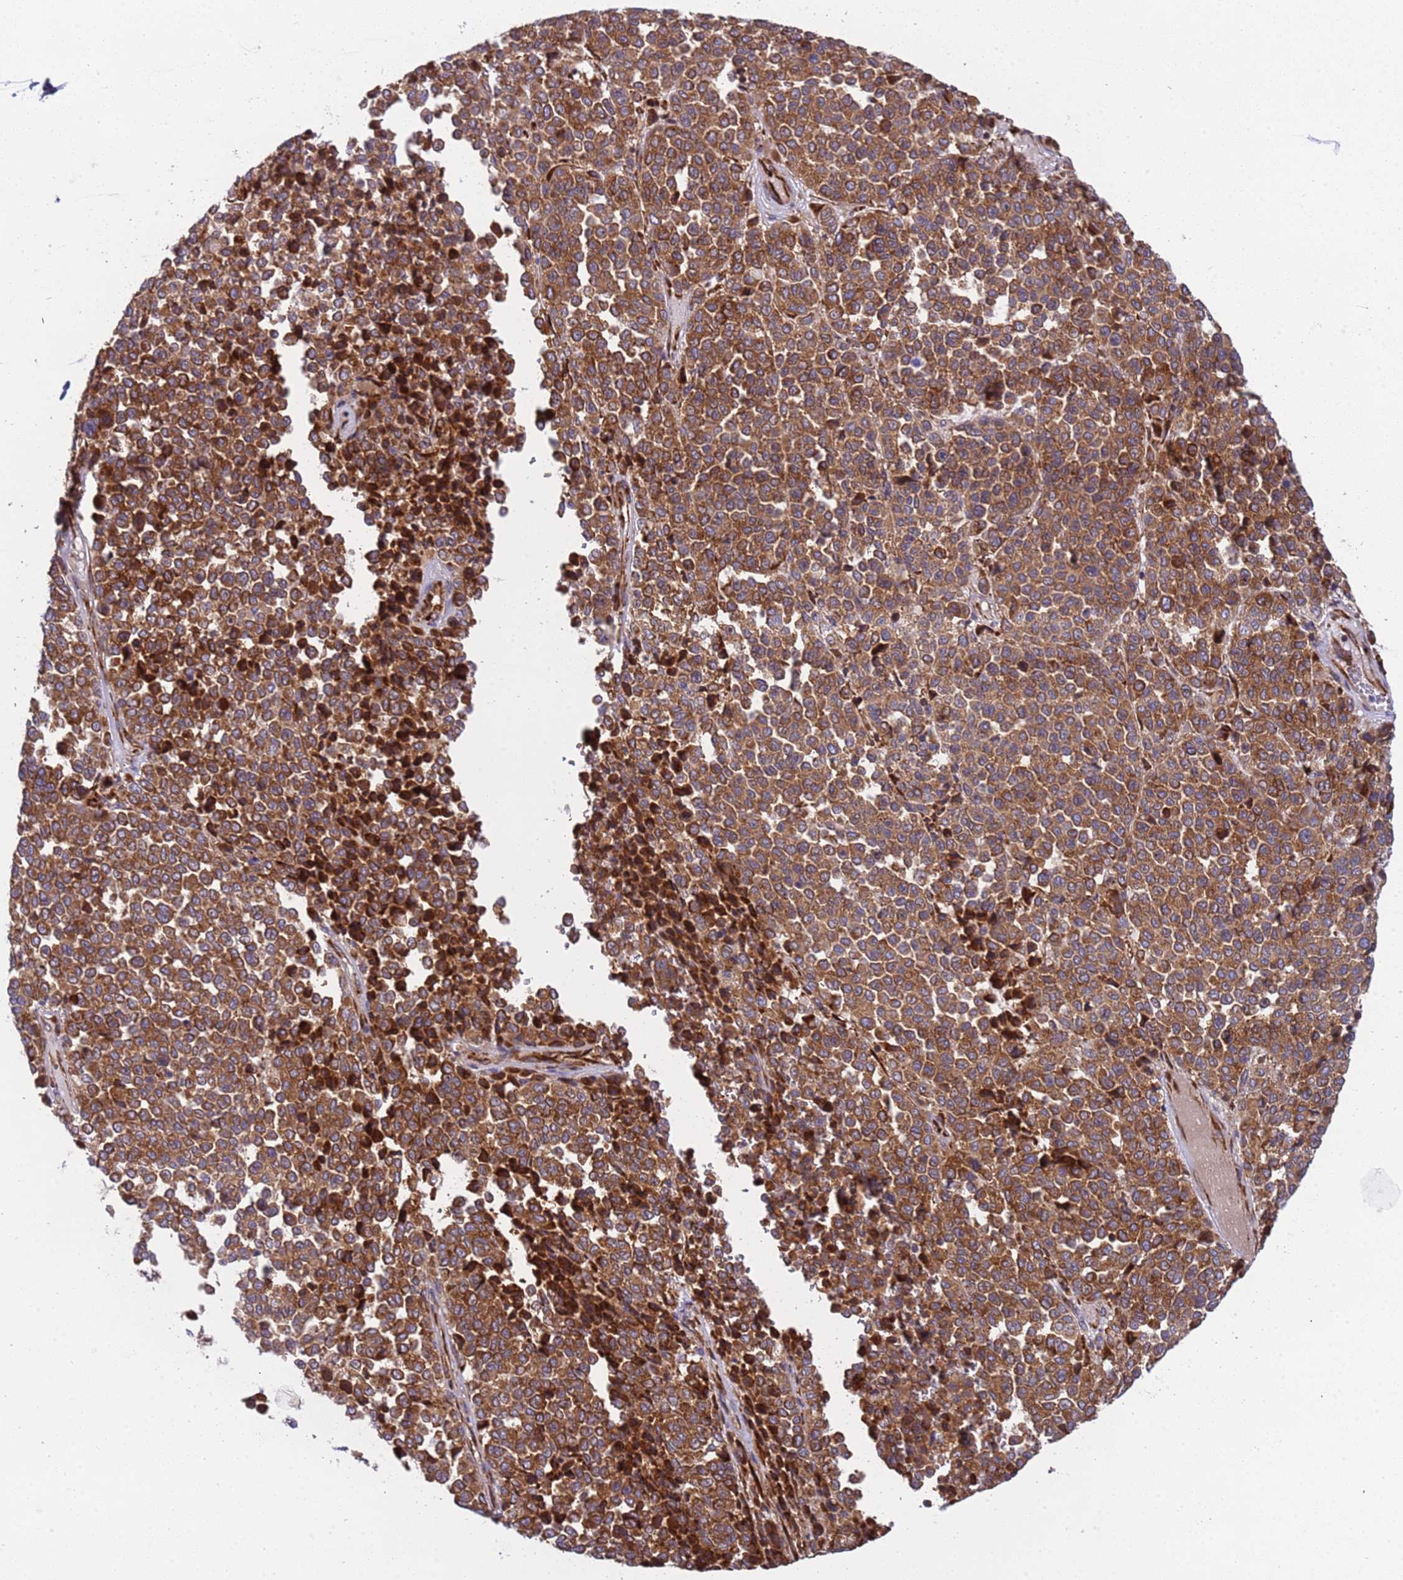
{"staining": {"intensity": "strong", "quantity": ">75%", "location": "cytoplasmic/membranous"}, "tissue": "melanoma", "cell_type": "Tumor cells", "image_type": "cancer", "snomed": [{"axis": "morphology", "description": "Malignant melanoma, Metastatic site"}, {"axis": "topography", "description": "Pancreas"}], "caption": "Immunohistochemical staining of malignant melanoma (metastatic site) shows high levels of strong cytoplasmic/membranous staining in about >75% of tumor cells.", "gene": "RPL36", "patient": {"sex": "female", "age": 30}}